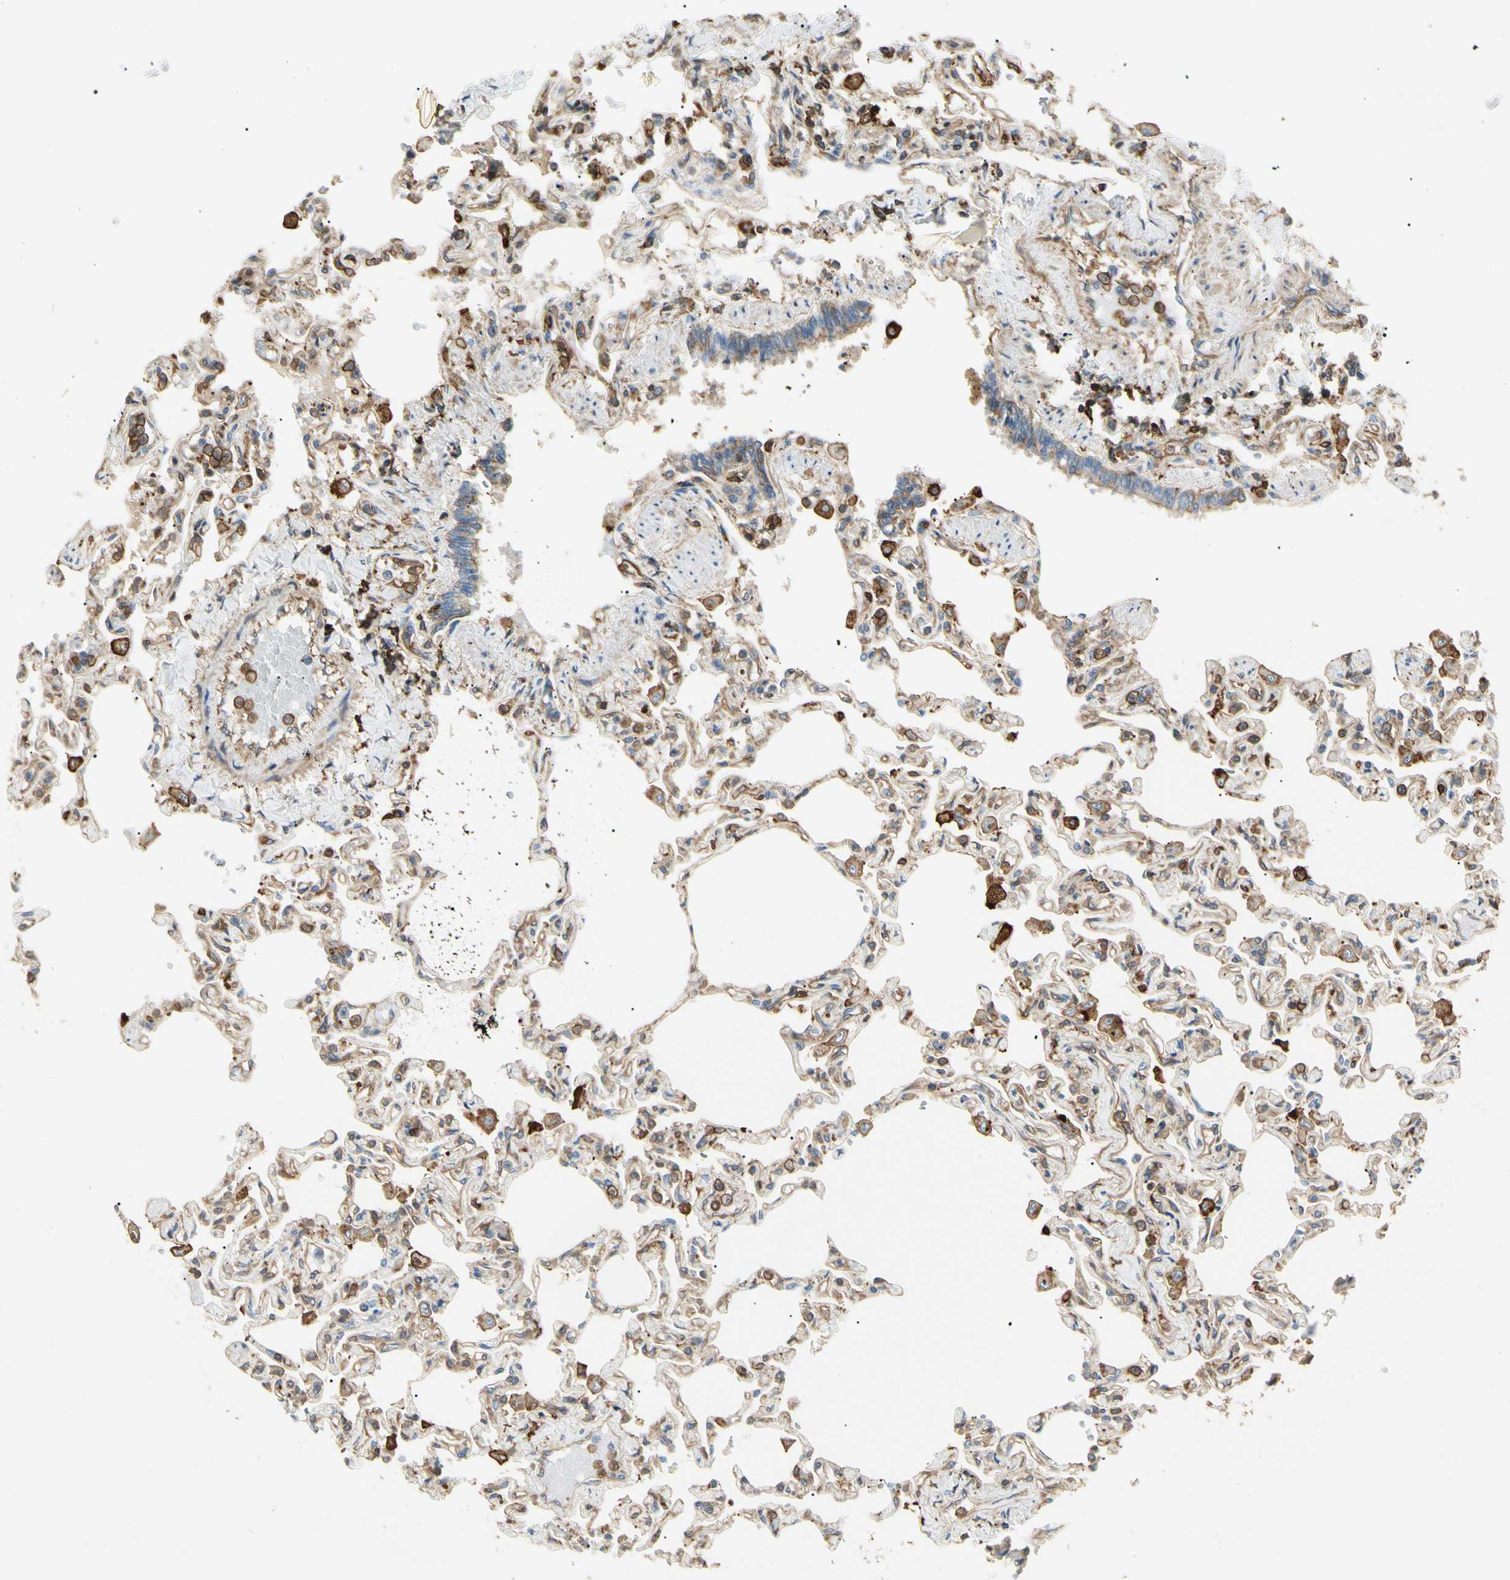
{"staining": {"intensity": "moderate", "quantity": ">75%", "location": "cytoplasmic/membranous"}, "tissue": "lung", "cell_type": "Alveolar cells", "image_type": "normal", "snomed": [{"axis": "morphology", "description": "Normal tissue, NOS"}, {"axis": "topography", "description": "Lung"}], "caption": "DAB immunohistochemical staining of normal lung exhibits moderate cytoplasmic/membranous protein staining in approximately >75% of alveolar cells.", "gene": "ARPC2", "patient": {"sex": "male", "age": 21}}